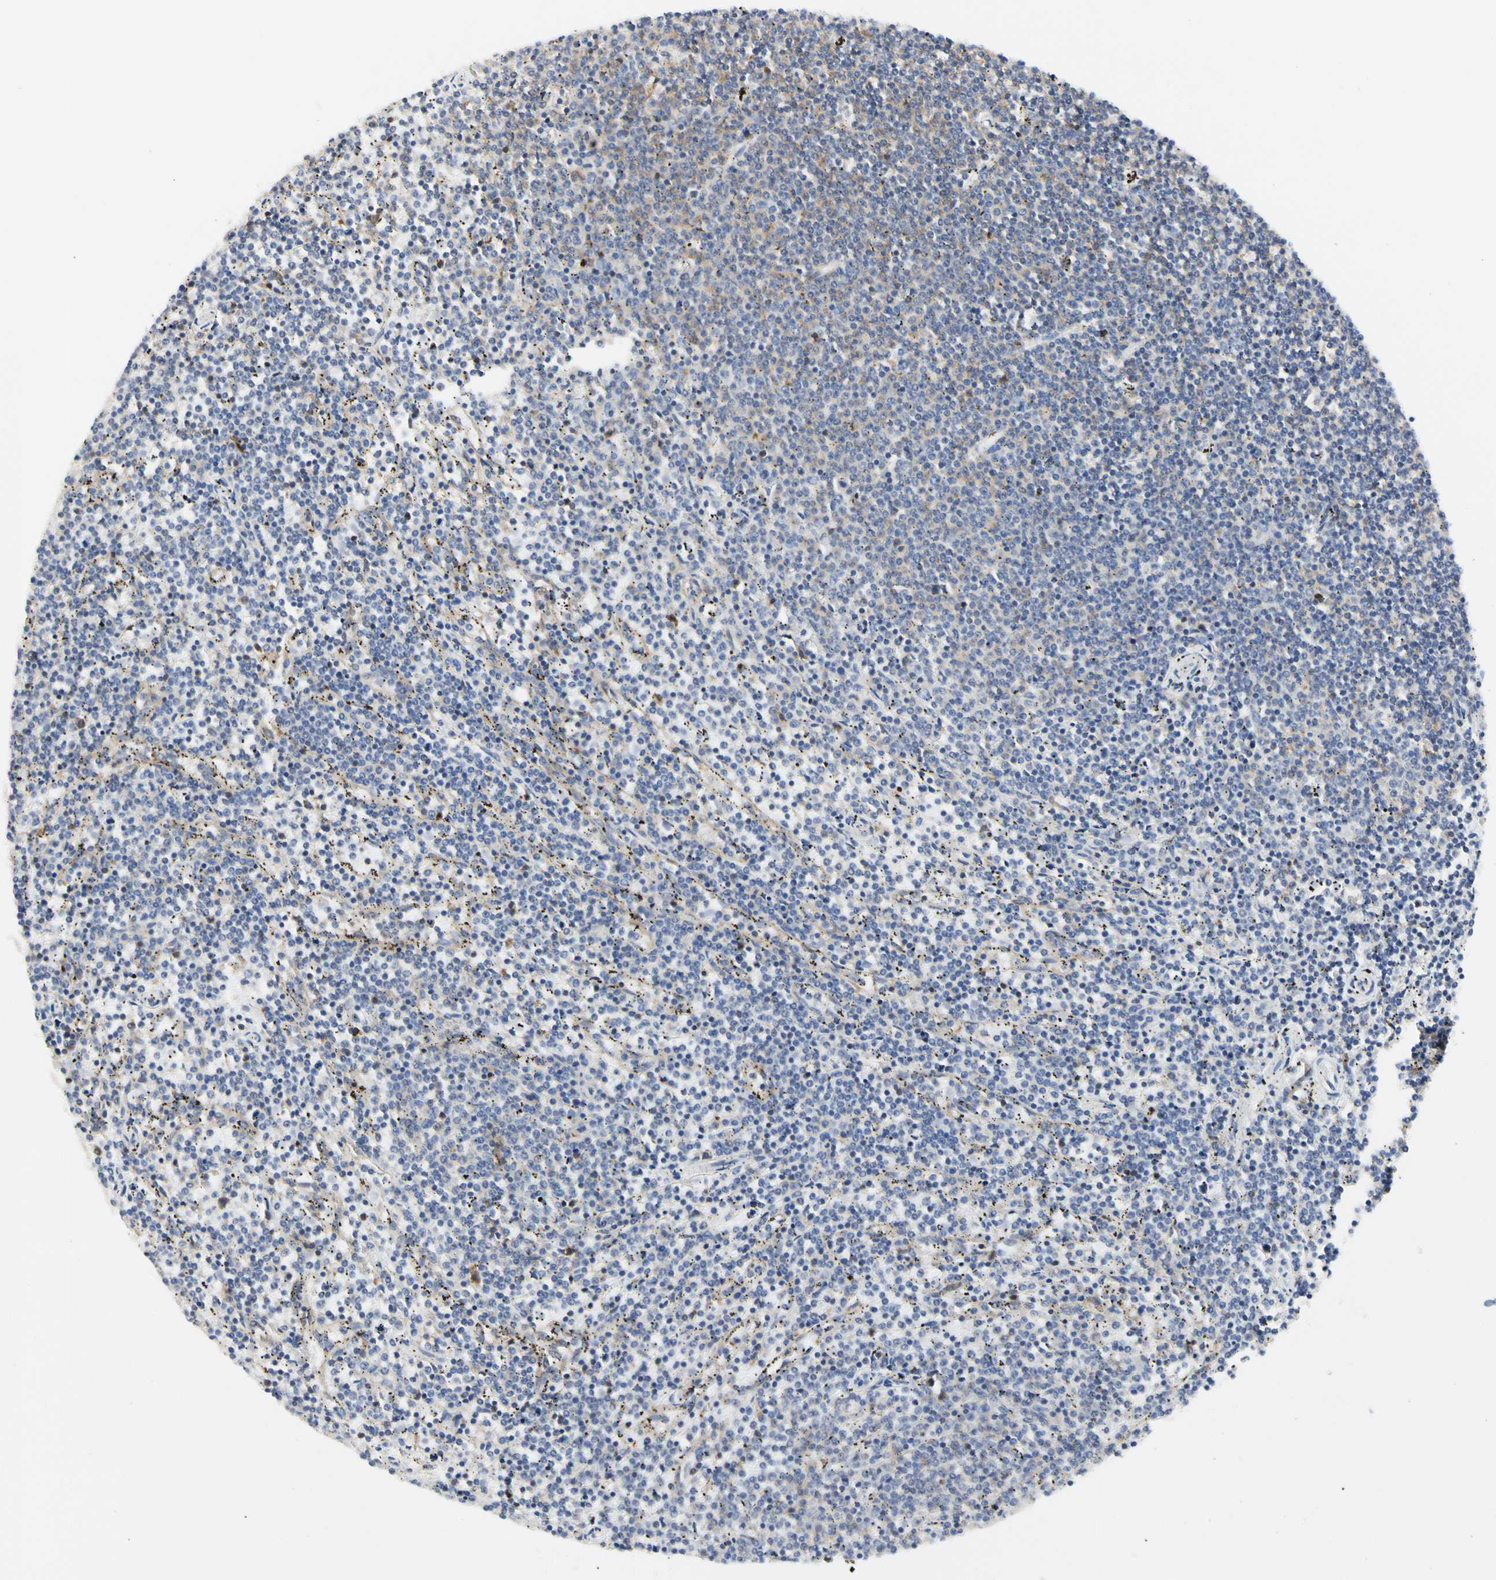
{"staining": {"intensity": "weak", "quantity": "25%-75%", "location": "cytoplasmic/membranous"}, "tissue": "lymphoma", "cell_type": "Tumor cells", "image_type": "cancer", "snomed": [{"axis": "morphology", "description": "Malignant lymphoma, non-Hodgkin's type, Low grade"}, {"axis": "topography", "description": "Spleen"}], "caption": "Tumor cells display low levels of weak cytoplasmic/membranous positivity in about 25%-75% of cells in human malignant lymphoma, non-Hodgkin's type (low-grade). Immunohistochemistry stains the protein in brown and the nuclei are stained blue.", "gene": "SHANK2", "patient": {"sex": "female", "age": 50}}